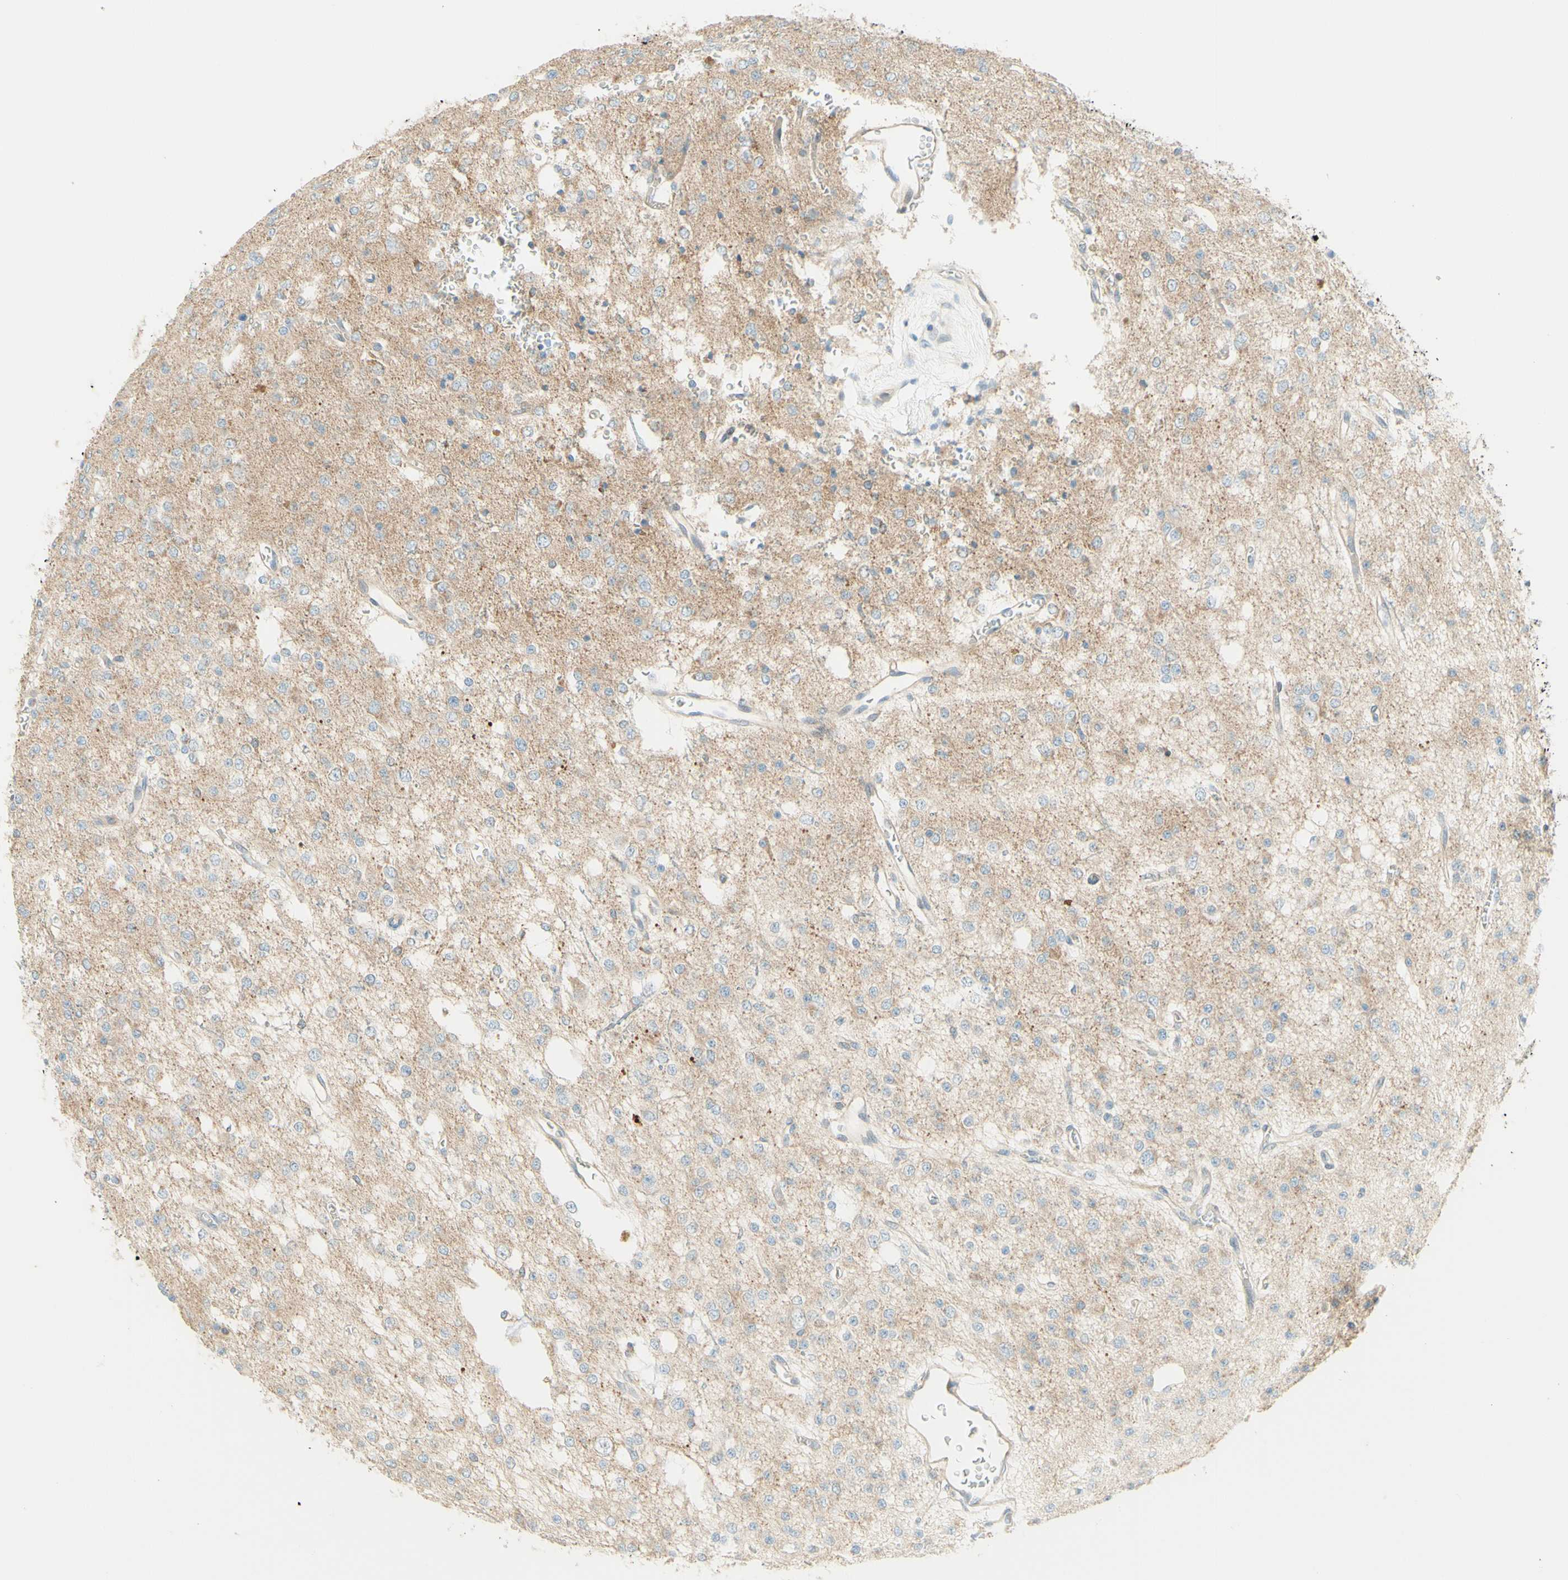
{"staining": {"intensity": "weak", "quantity": "25%-75%", "location": "cytoplasmic/membranous"}, "tissue": "glioma", "cell_type": "Tumor cells", "image_type": "cancer", "snomed": [{"axis": "morphology", "description": "Glioma, malignant, Low grade"}, {"axis": "topography", "description": "Brain"}], "caption": "A low amount of weak cytoplasmic/membranous positivity is appreciated in approximately 25%-75% of tumor cells in glioma tissue.", "gene": "PROM1", "patient": {"sex": "male", "age": 38}}